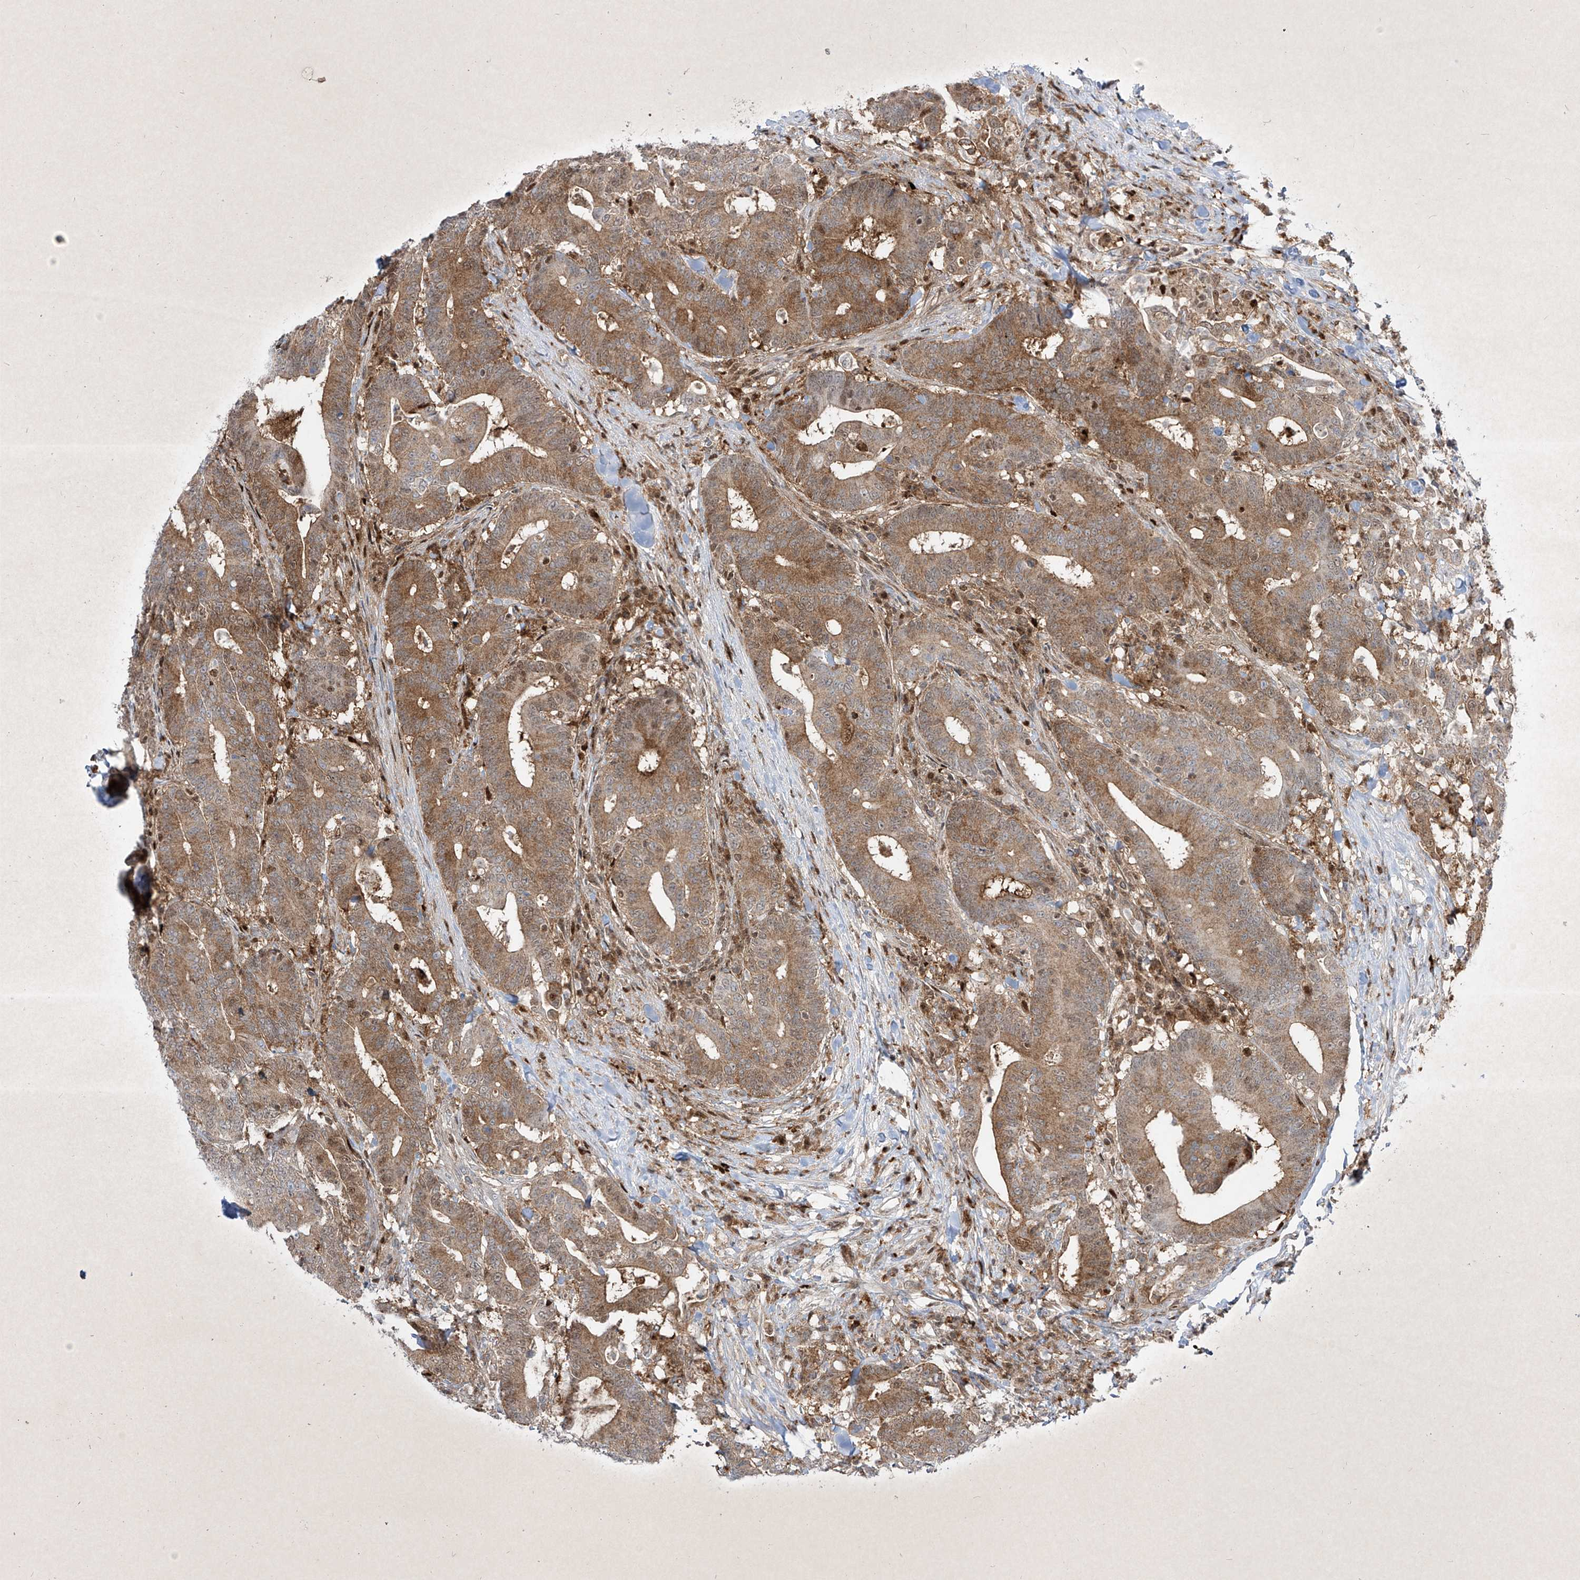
{"staining": {"intensity": "moderate", "quantity": ">75%", "location": "cytoplasmic/membranous,nuclear"}, "tissue": "colorectal cancer", "cell_type": "Tumor cells", "image_type": "cancer", "snomed": [{"axis": "morphology", "description": "Adenocarcinoma, NOS"}, {"axis": "topography", "description": "Colon"}], "caption": "Immunohistochemistry (DAB) staining of human adenocarcinoma (colorectal) exhibits moderate cytoplasmic/membranous and nuclear protein expression in about >75% of tumor cells.", "gene": "PSMB10", "patient": {"sex": "female", "age": 66}}